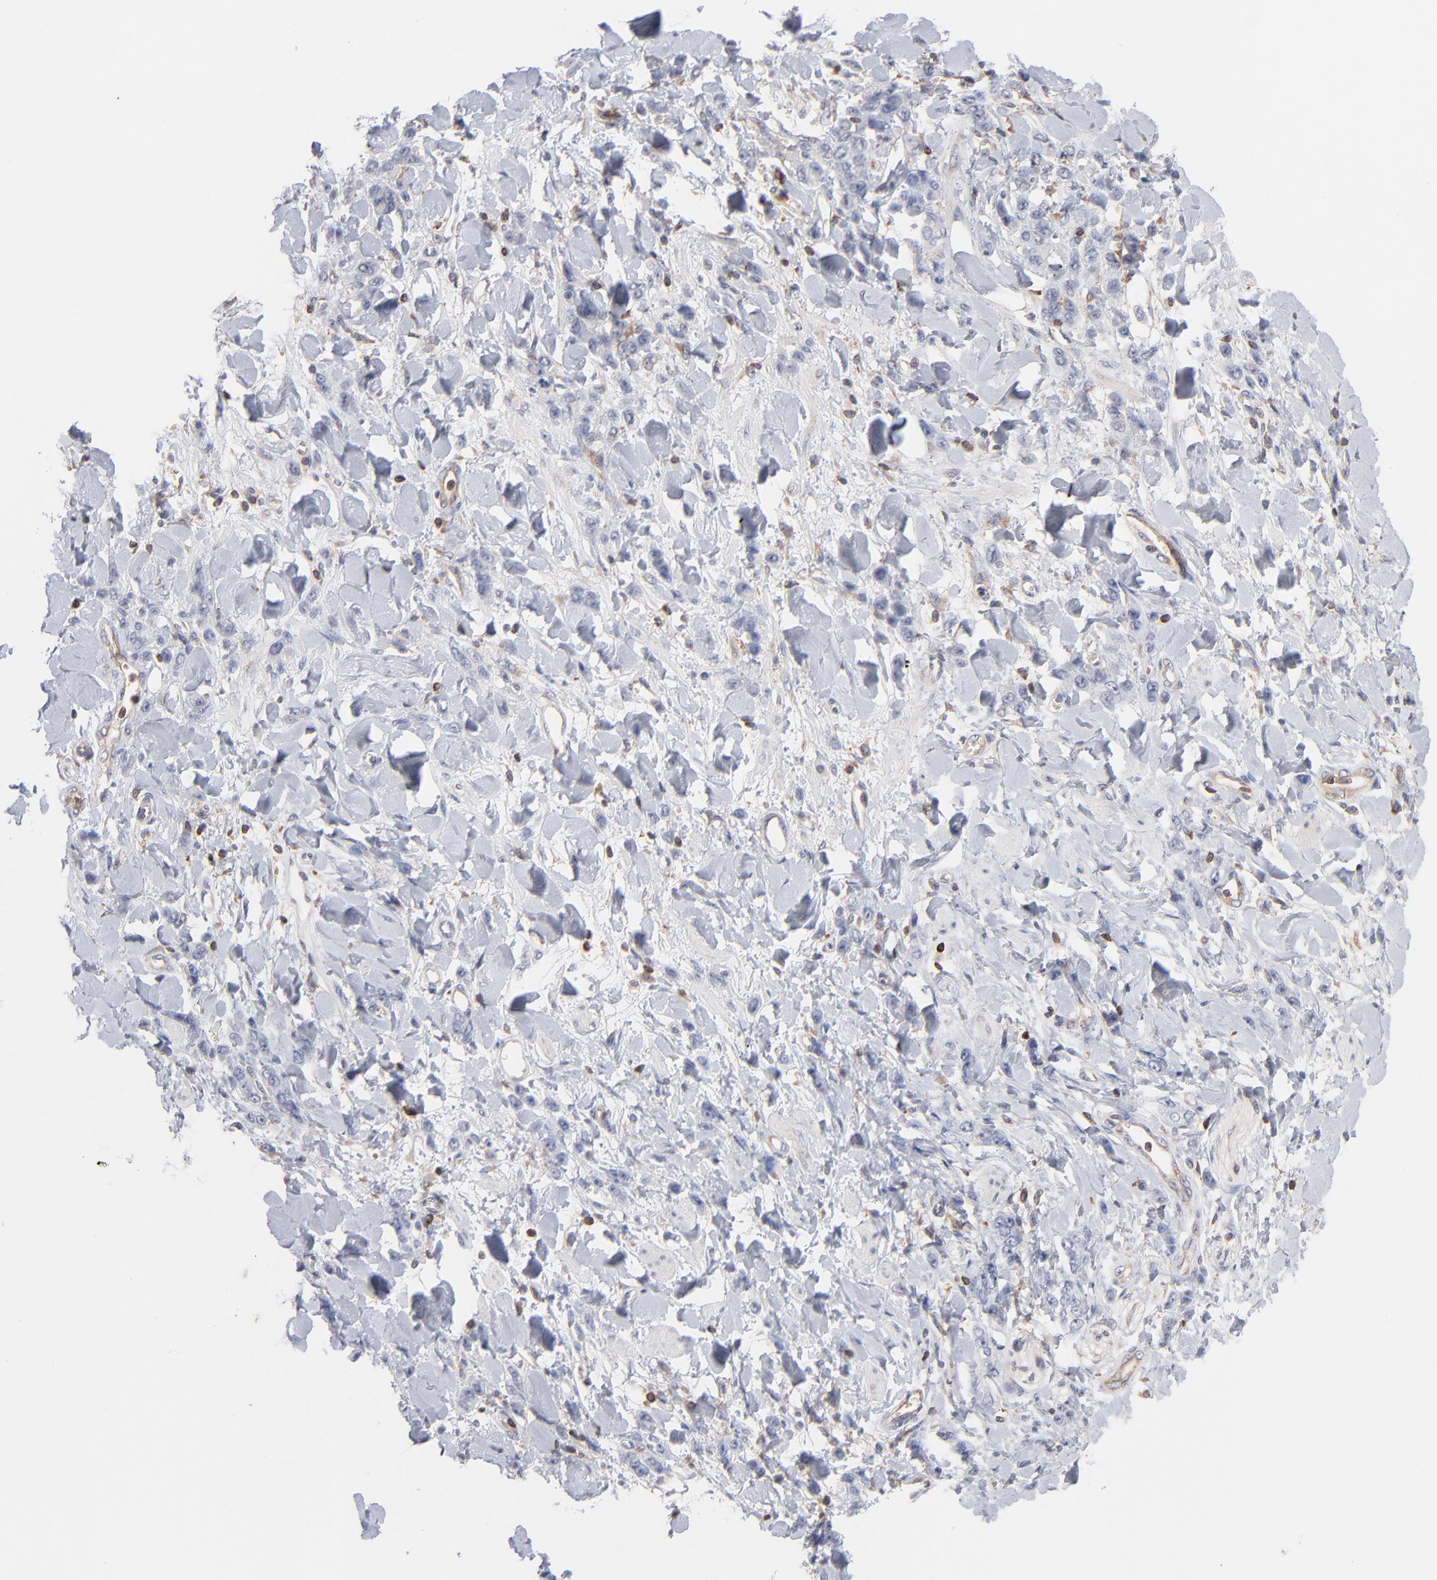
{"staining": {"intensity": "negative", "quantity": "none", "location": "none"}, "tissue": "stomach cancer", "cell_type": "Tumor cells", "image_type": "cancer", "snomed": [{"axis": "morphology", "description": "Normal tissue, NOS"}, {"axis": "morphology", "description": "Adenocarcinoma, NOS"}, {"axis": "topography", "description": "Stomach"}], "caption": "An image of human stomach adenocarcinoma is negative for staining in tumor cells.", "gene": "WIPF1", "patient": {"sex": "male", "age": 82}}